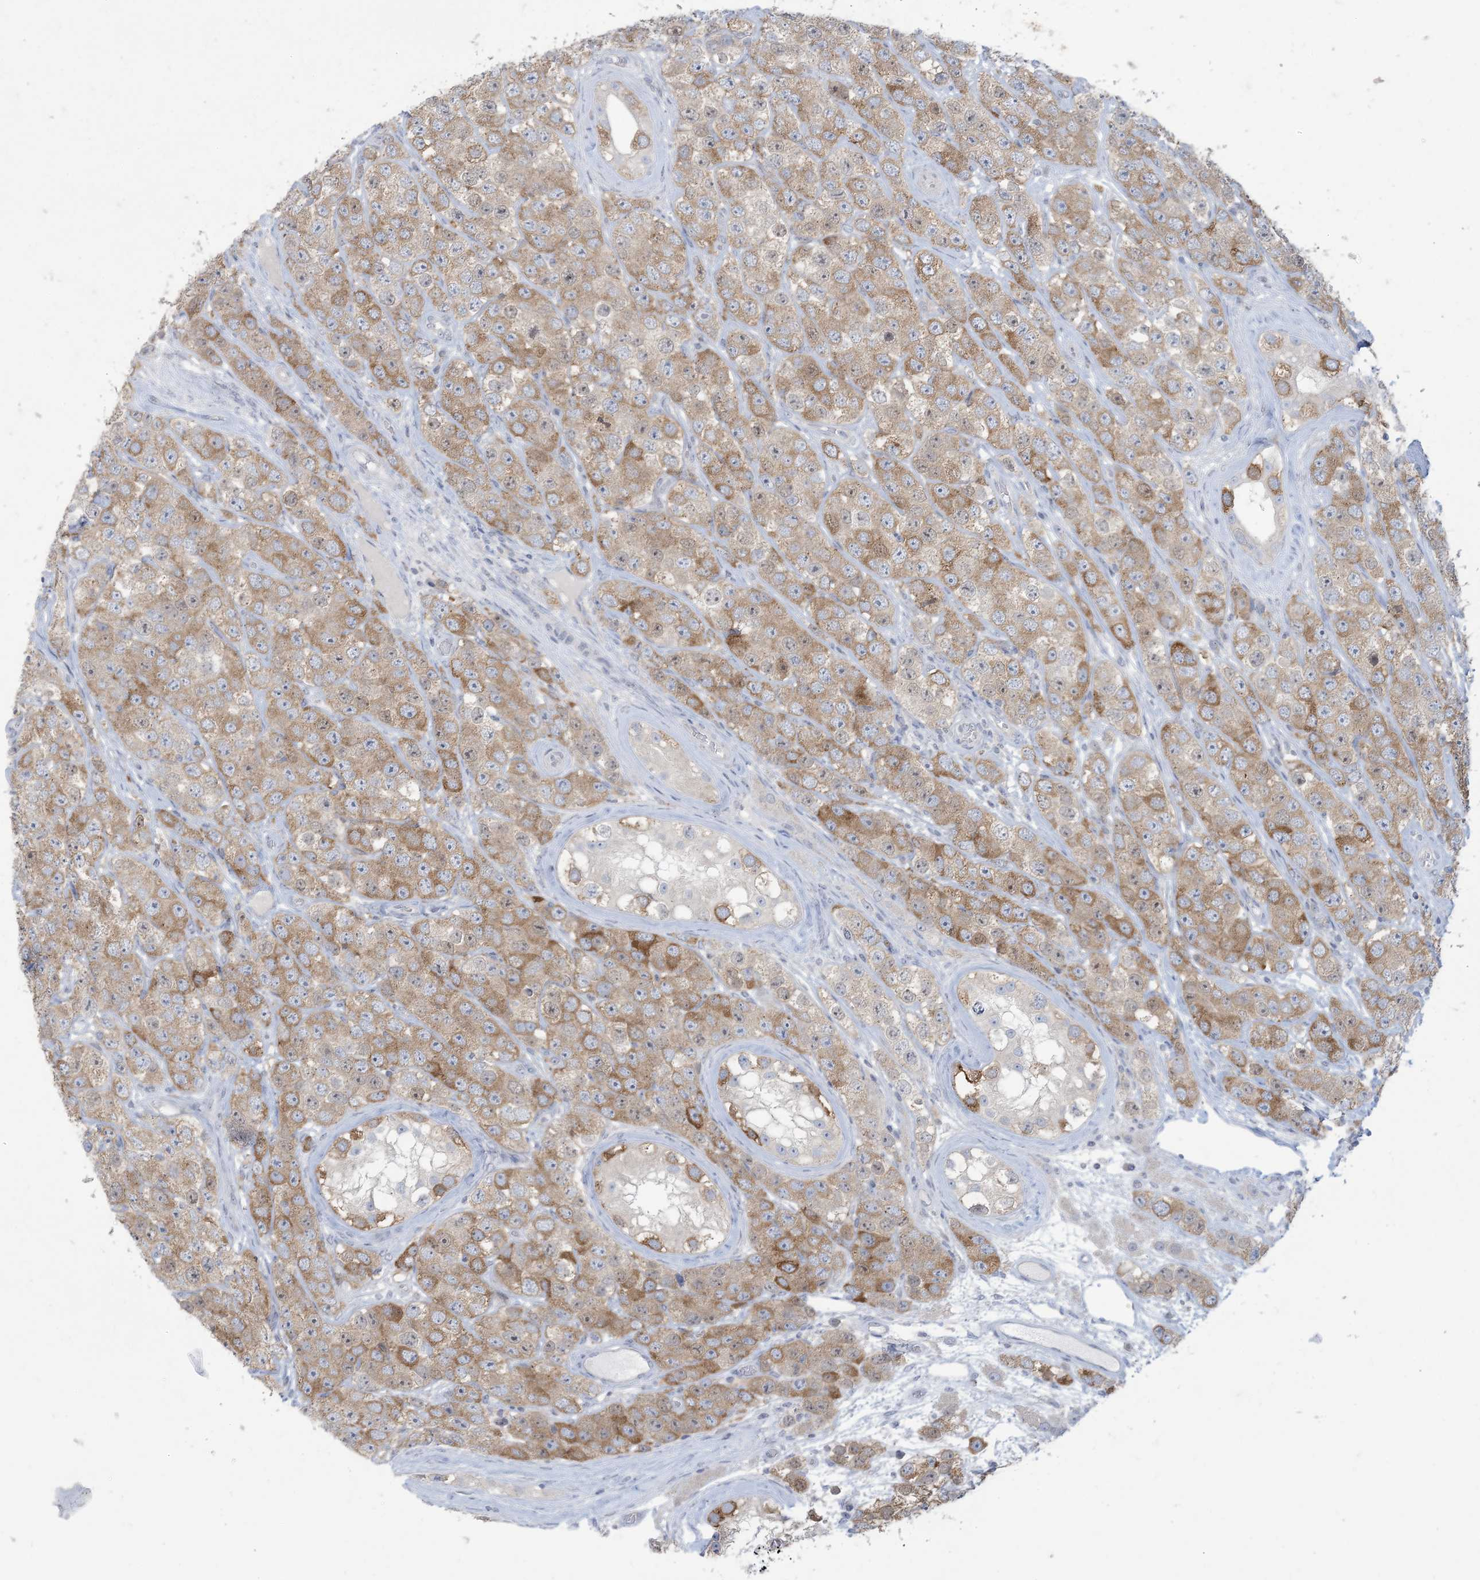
{"staining": {"intensity": "moderate", "quantity": "25%-75%", "location": "cytoplasmic/membranous"}, "tissue": "testis cancer", "cell_type": "Tumor cells", "image_type": "cancer", "snomed": [{"axis": "morphology", "description": "Seminoma, NOS"}, {"axis": "topography", "description": "Testis"}], "caption": "Seminoma (testis) stained with DAB immunohistochemistry (IHC) demonstrates medium levels of moderate cytoplasmic/membranous expression in approximately 25%-75% of tumor cells. The staining was performed using DAB to visualize the protein expression in brown, while the nuclei were stained in blue with hematoxylin (Magnification: 20x).", "gene": "KIF3A", "patient": {"sex": "male", "age": 28}}